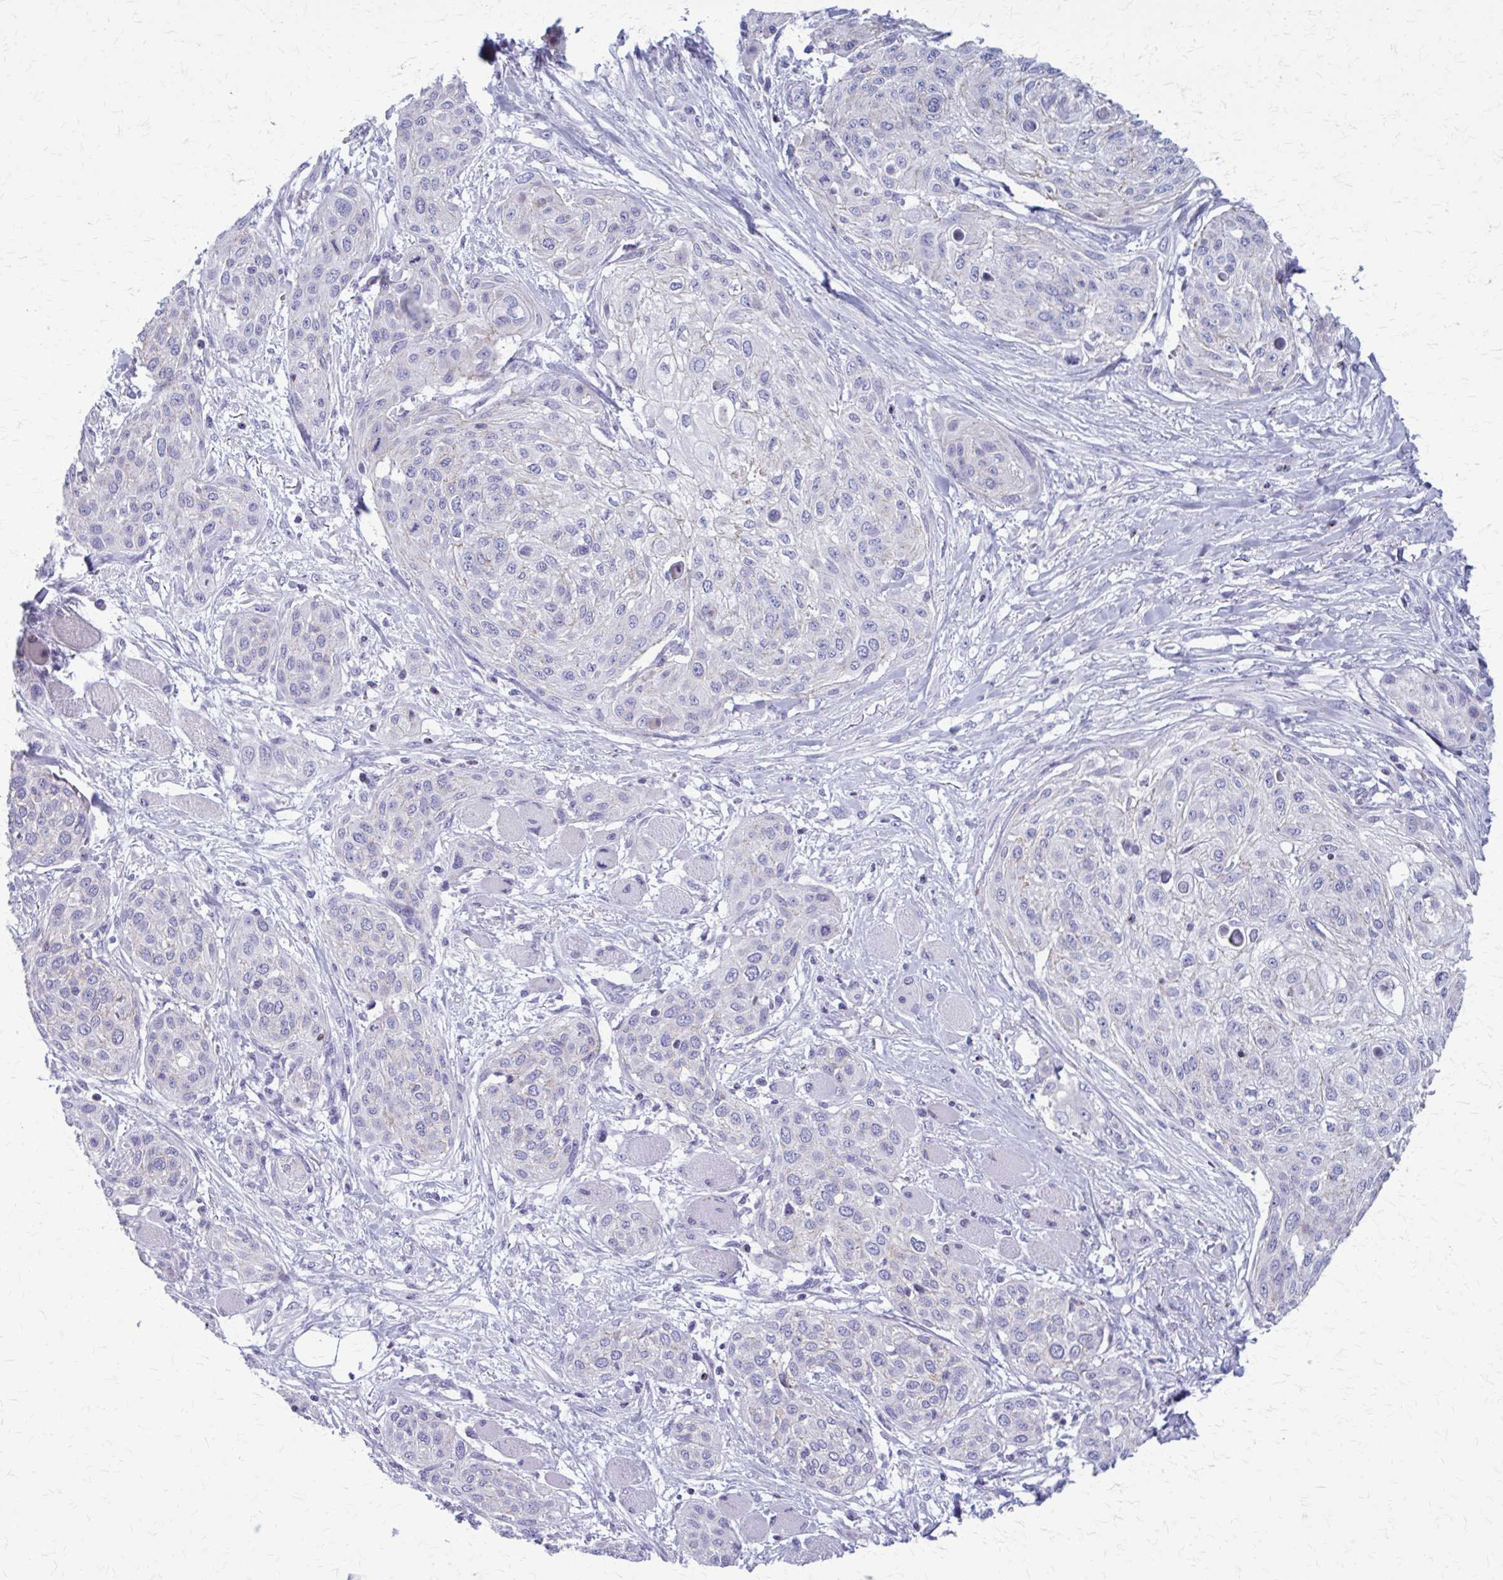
{"staining": {"intensity": "negative", "quantity": "none", "location": "none"}, "tissue": "skin cancer", "cell_type": "Tumor cells", "image_type": "cancer", "snomed": [{"axis": "morphology", "description": "Squamous cell carcinoma, NOS"}, {"axis": "topography", "description": "Skin"}], "caption": "Immunohistochemistry of human skin cancer reveals no staining in tumor cells.", "gene": "PEDS1", "patient": {"sex": "female", "age": 87}}